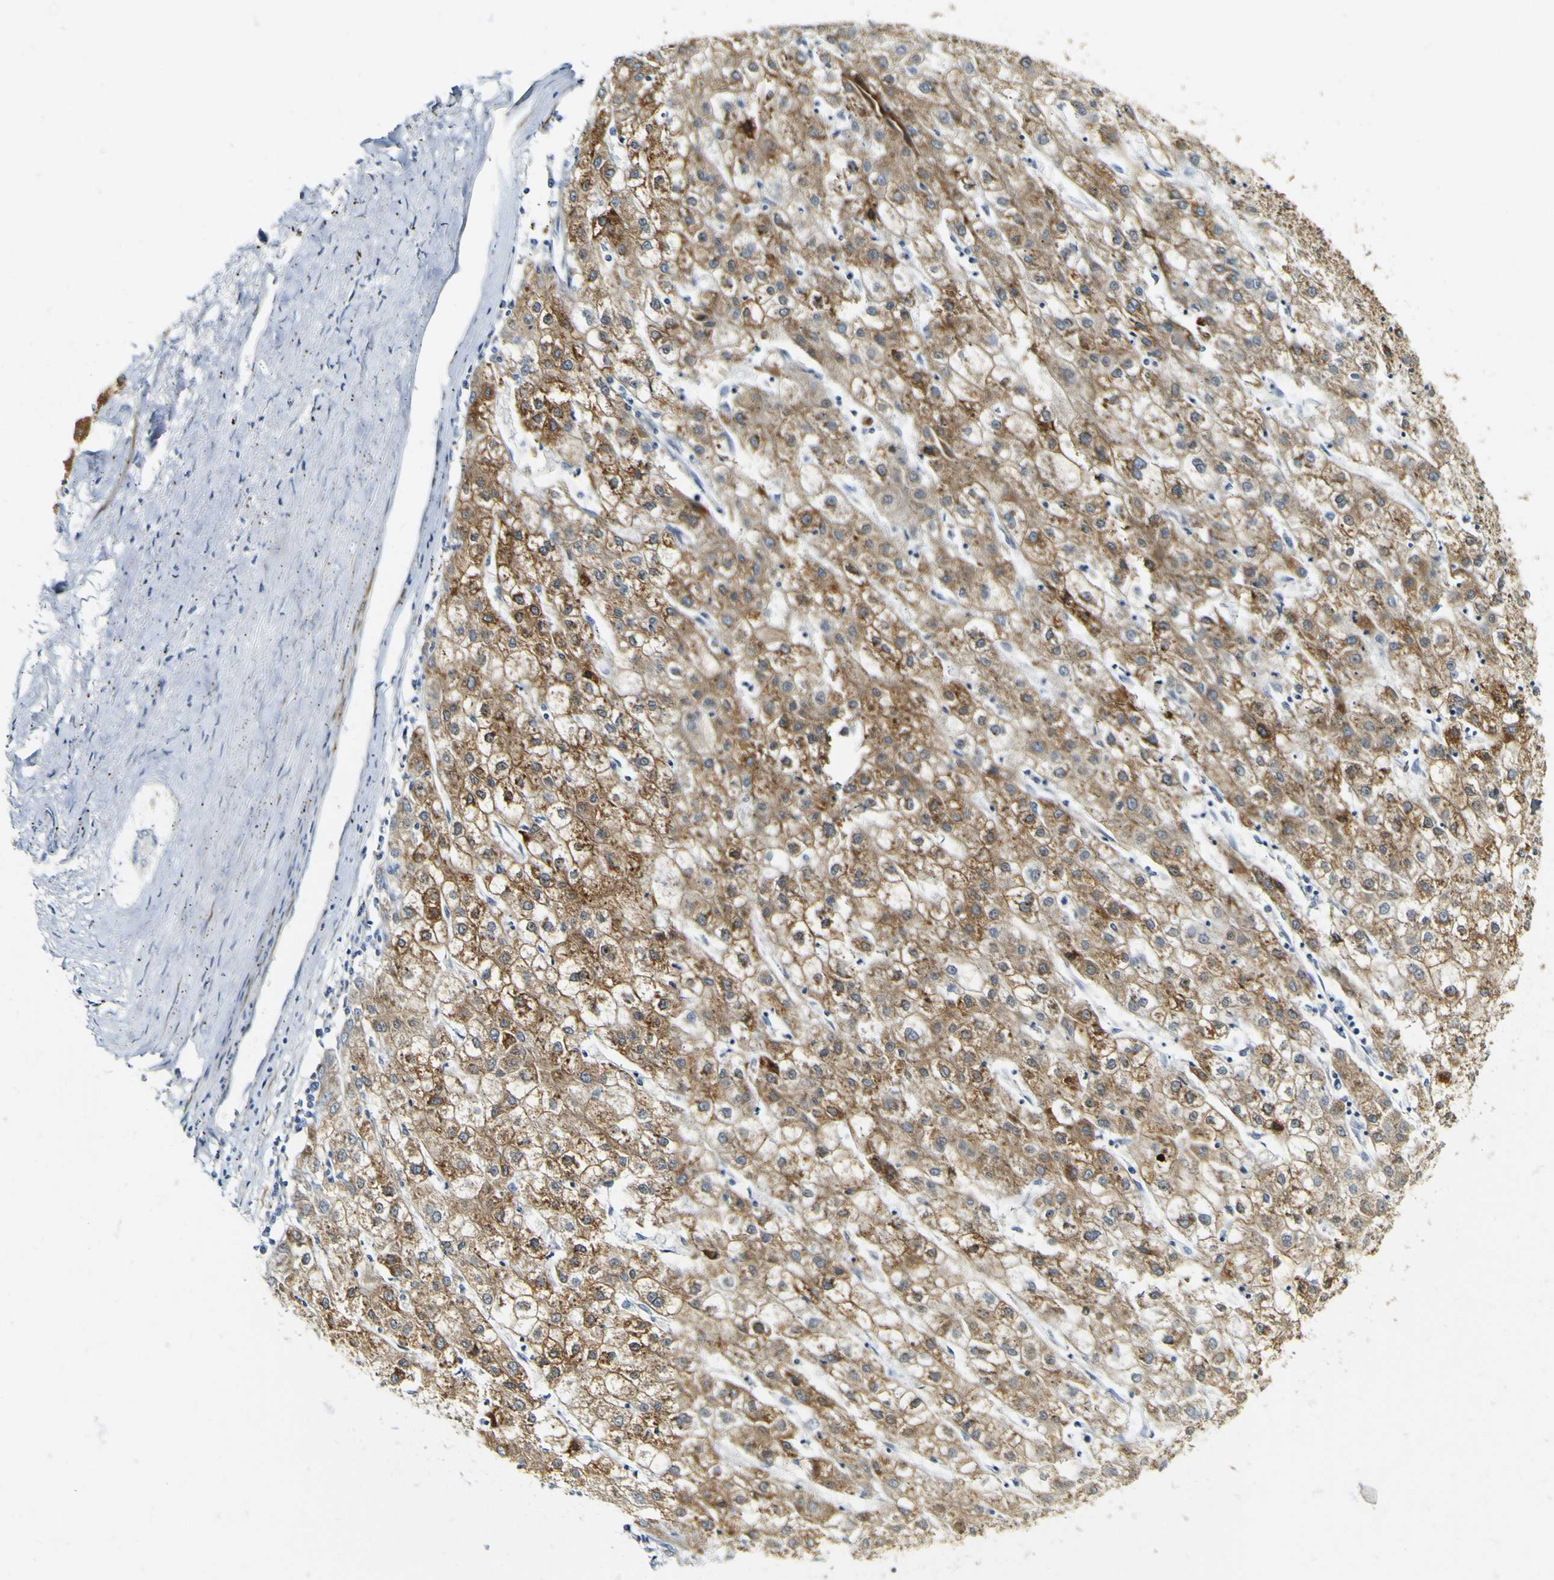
{"staining": {"intensity": "moderate", "quantity": ">75%", "location": "cytoplasmic/membranous"}, "tissue": "liver cancer", "cell_type": "Tumor cells", "image_type": "cancer", "snomed": [{"axis": "morphology", "description": "Carcinoma, Hepatocellular, NOS"}, {"axis": "topography", "description": "Liver"}], "caption": "Immunohistochemical staining of human liver cancer (hepatocellular carcinoma) shows moderate cytoplasmic/membranous protein expression in approximately >75% of tumor cells.", "gene": "FMO3", "patient": {"sex": "male", "age": 72}}